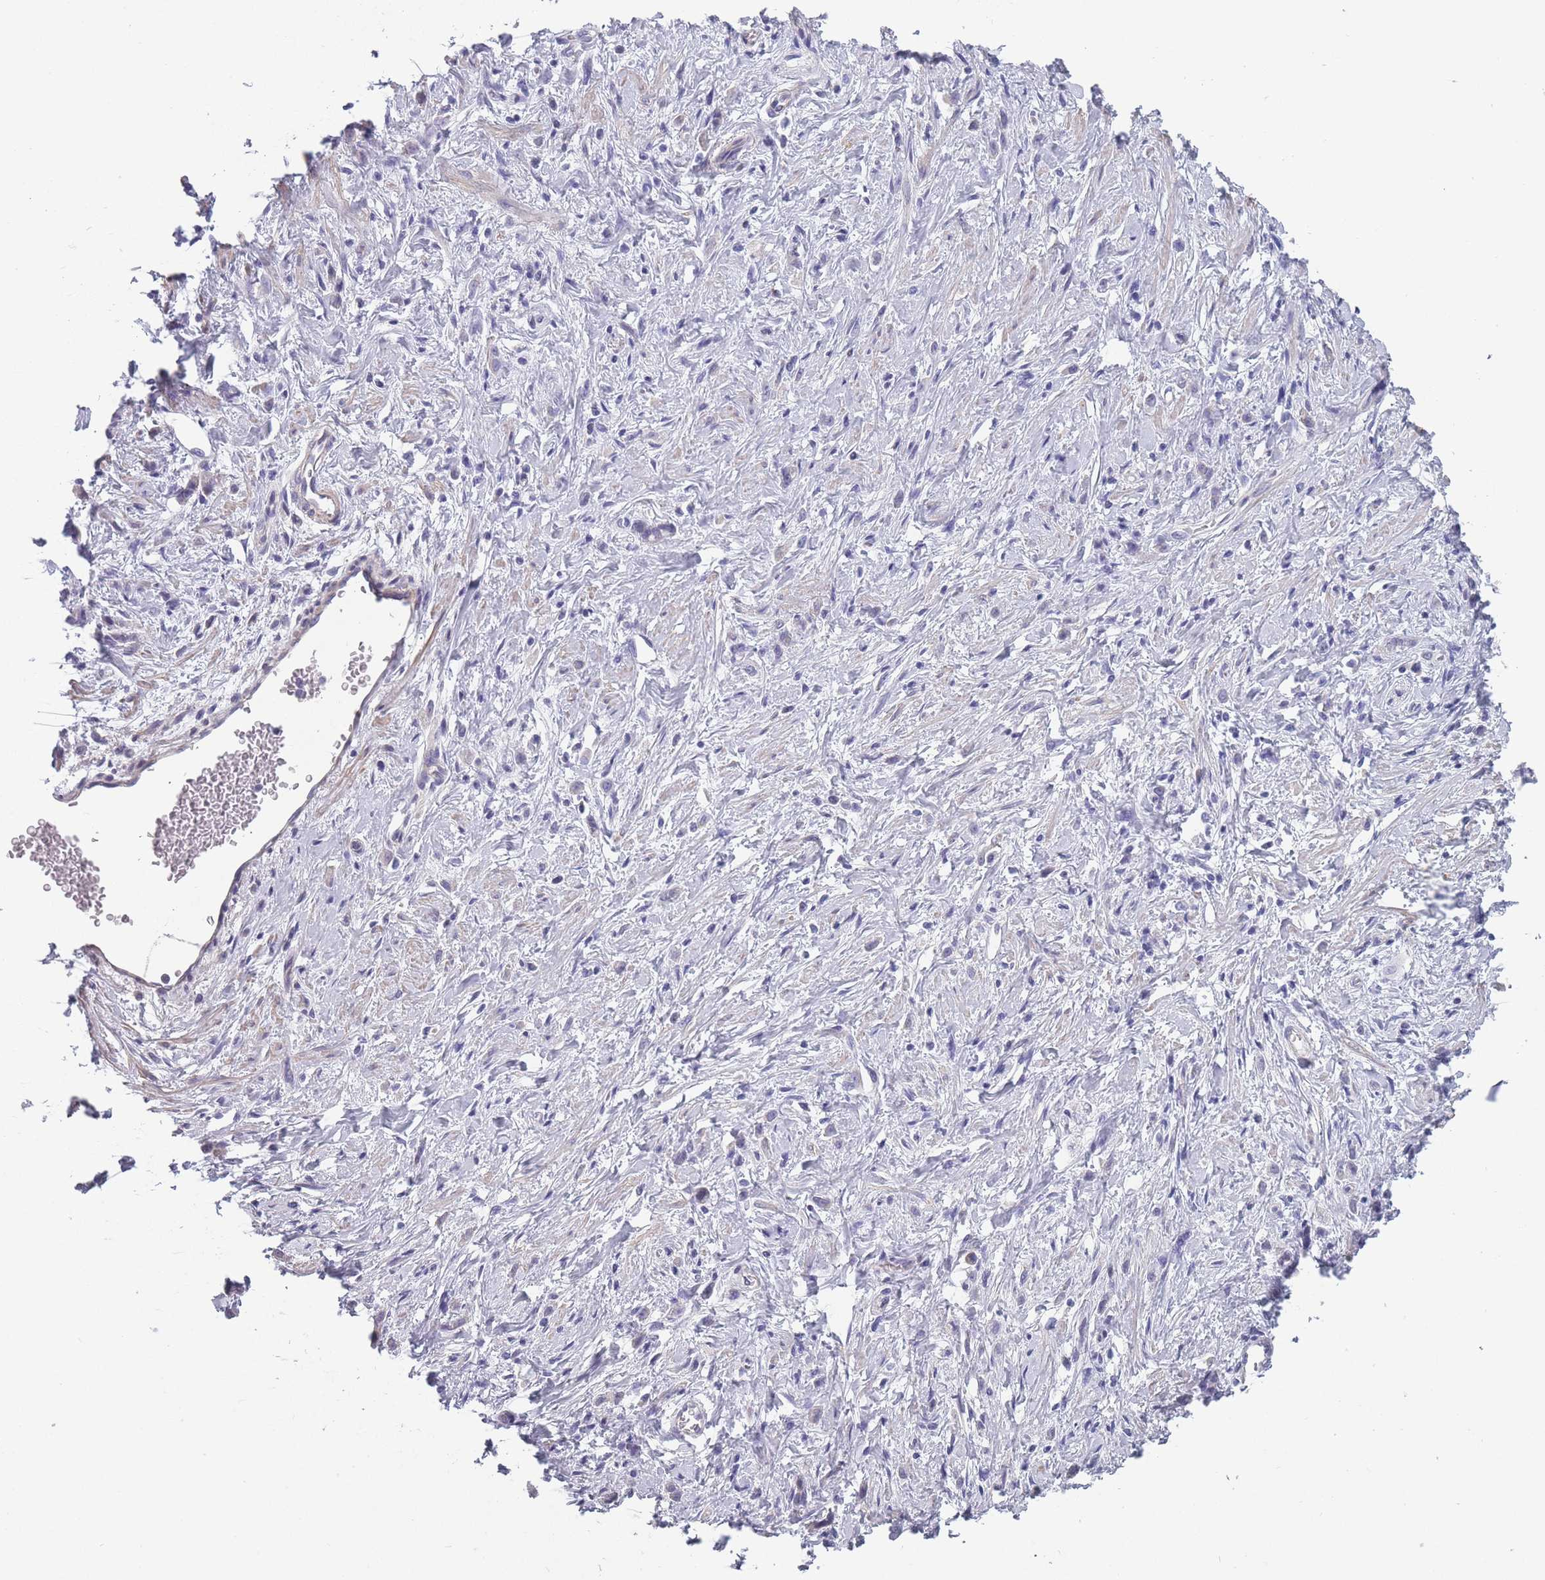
{"staining": {"intensity": "negative", "quantity": "none", "location": "none"}, "tissue": "stomach cancer", "cell_type": "Tumor cells", "image_type": "cancer", "snomed": [{"axis": "morphology", "description": "Adenocarcinoma, NOS"}, {"axis": "topography", "description": "Stomach"}], "caption": "This is a image of IHC staining of stomach cancer (adenocarcinoma), which shows no staining in tumor cells.", "gene": "OR4C5", "patient": {"sex": "female", "age": 60}}